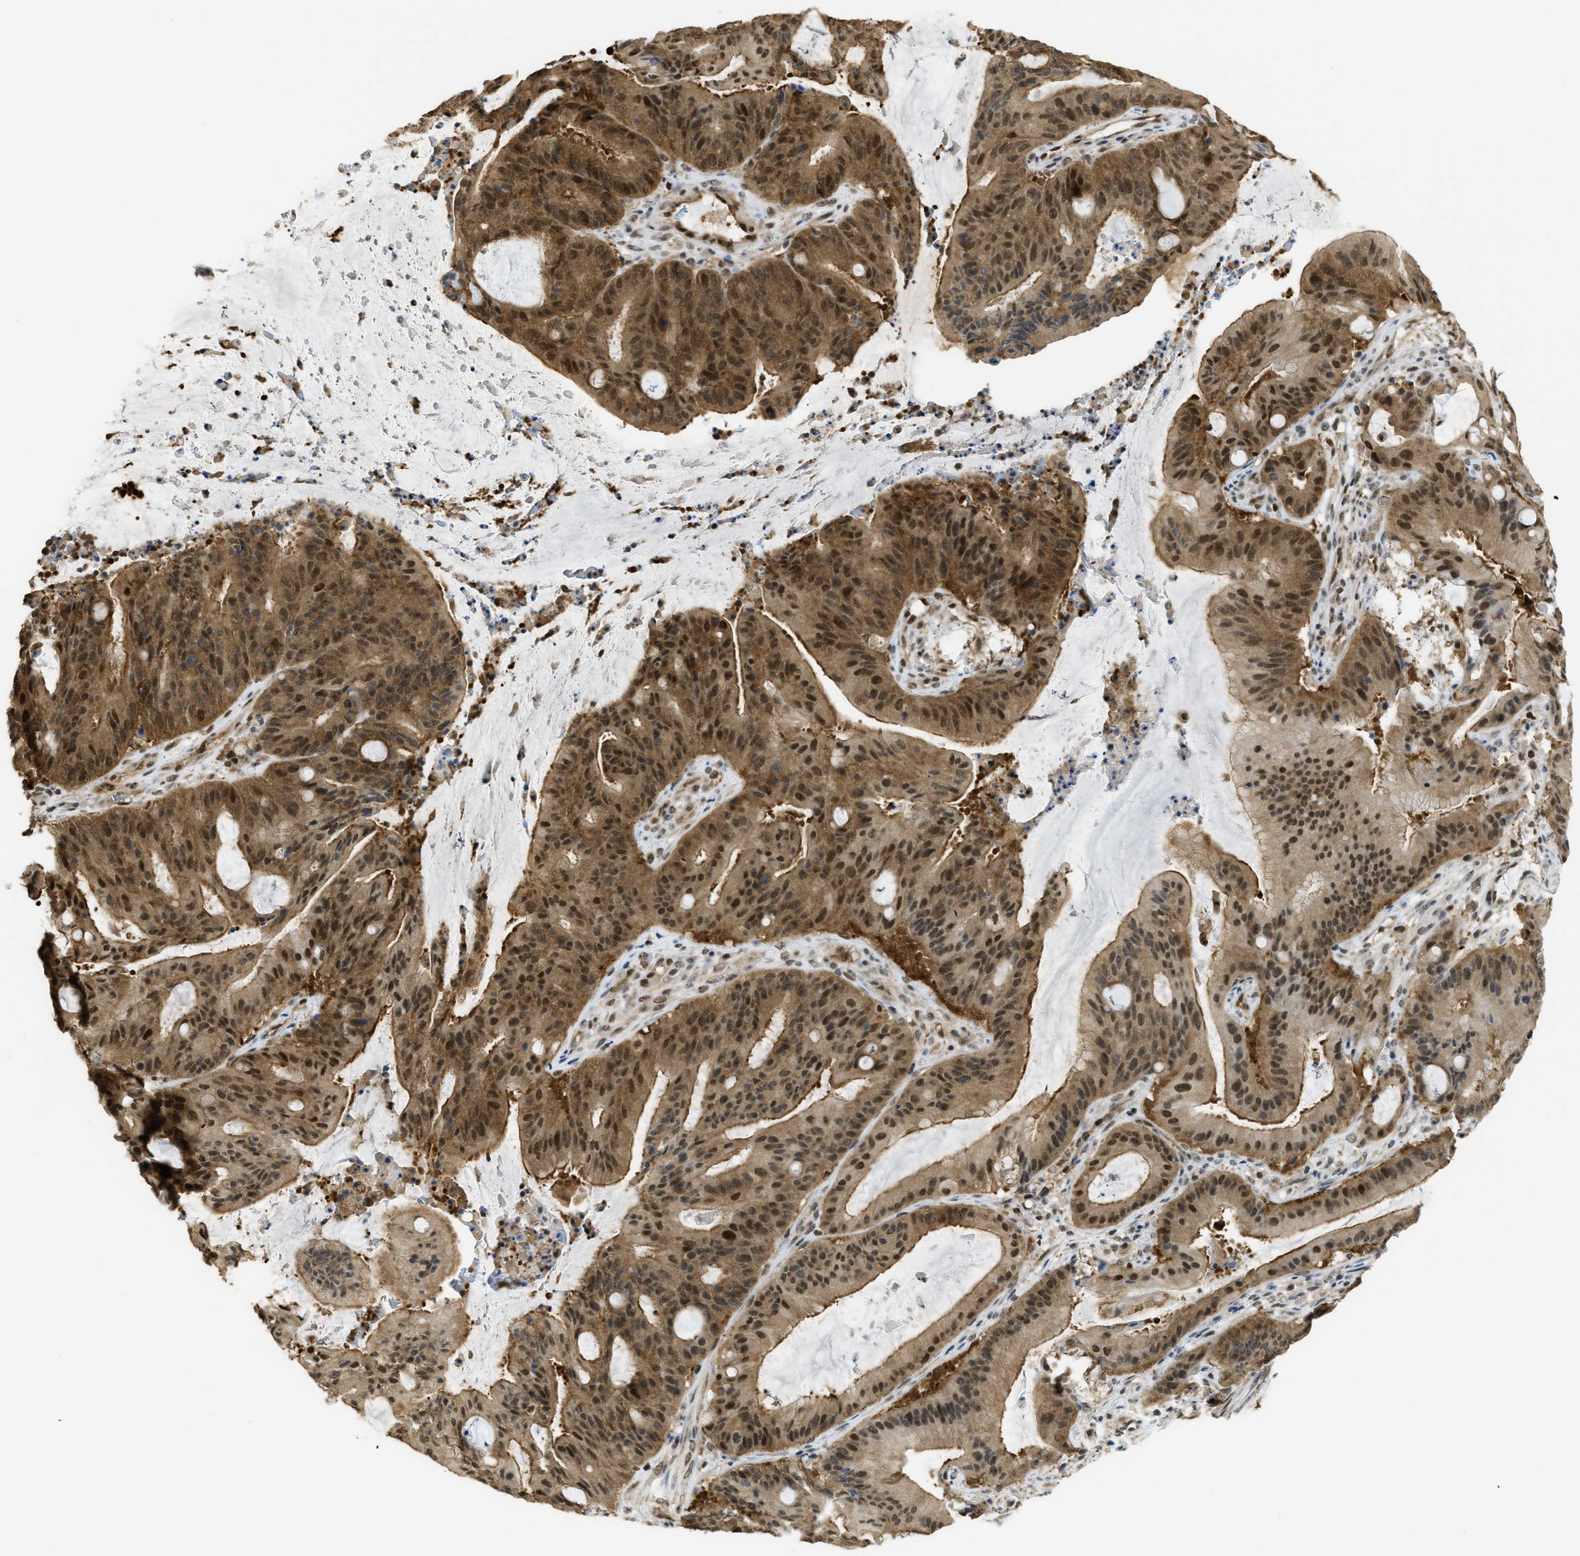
{"staining": {"intensity": "strong", "quantity": ">75%", "location": "cytoplasmic/membranous,nuclear"}, "tissue": "liver cancer", "cell_type": "Tumor cells", "image_type": "cancer", "snomed": [{"axis": "morphology", "description": "Normal tissue, NOS"}, {"axis": "morphology", "description": "Cholangiocarcinoma"}, {"axis": "topography", "description": "Liver"}, {"axis": "topography", "description": "Peripheral nerve tissue"}], "caption": "Immunohistochemical staining of liver cancer (cholangiocarcinoma) reveals strong cytoplasmic/membranous and nuclear protein staining in approximately >75% of tumor cells.", "gene": "PSMC5", "patient": {"sex": "female", "age": 73}}